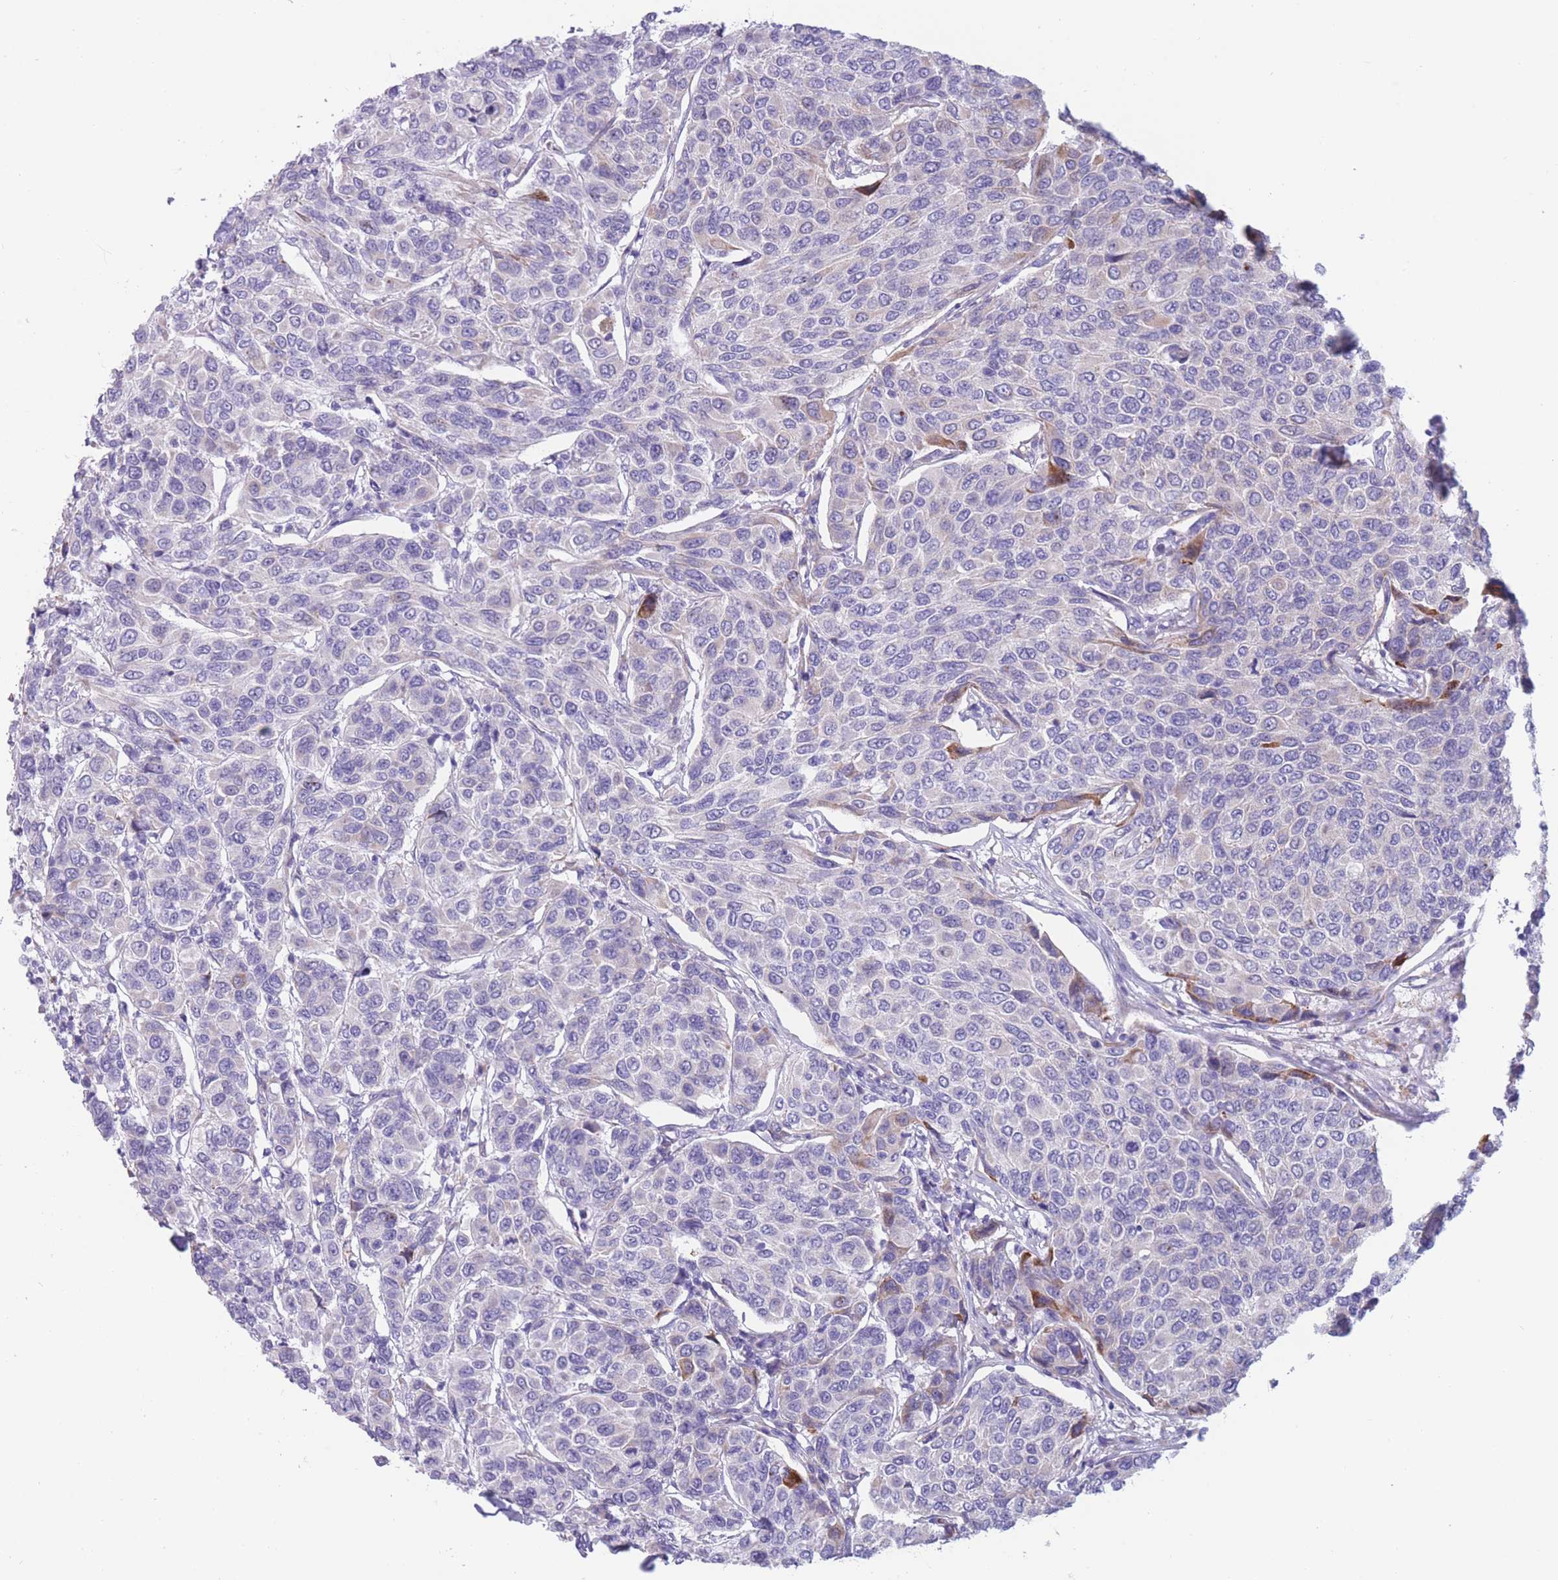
{"staining": {"intensity": "moderate", "quantity": "<25%", "location": "cytoplasmic/membranous"}, "tissue": "breast cancer", "cell_type": "Tumor cells", "image_type": "cancer", "snomed": [{"axis": "morphology", "description": "Duct carcinoma"}, {"axis": "topography", "description": "Breast"}], "caption": "The histopathology image demonstrates a brown stain indicating the presence of a protein in the cytoplasmic/membranous of tumor cells in breast cancer (intraductal carcinoma). The staining was performed using DAB to visualize the protein expression in brown, while the nuclei were stained in blue with hematoxylin (Magnification: 20x).", "gene": "COL27A1", "patient": {"sex": "female", "age": 55}}